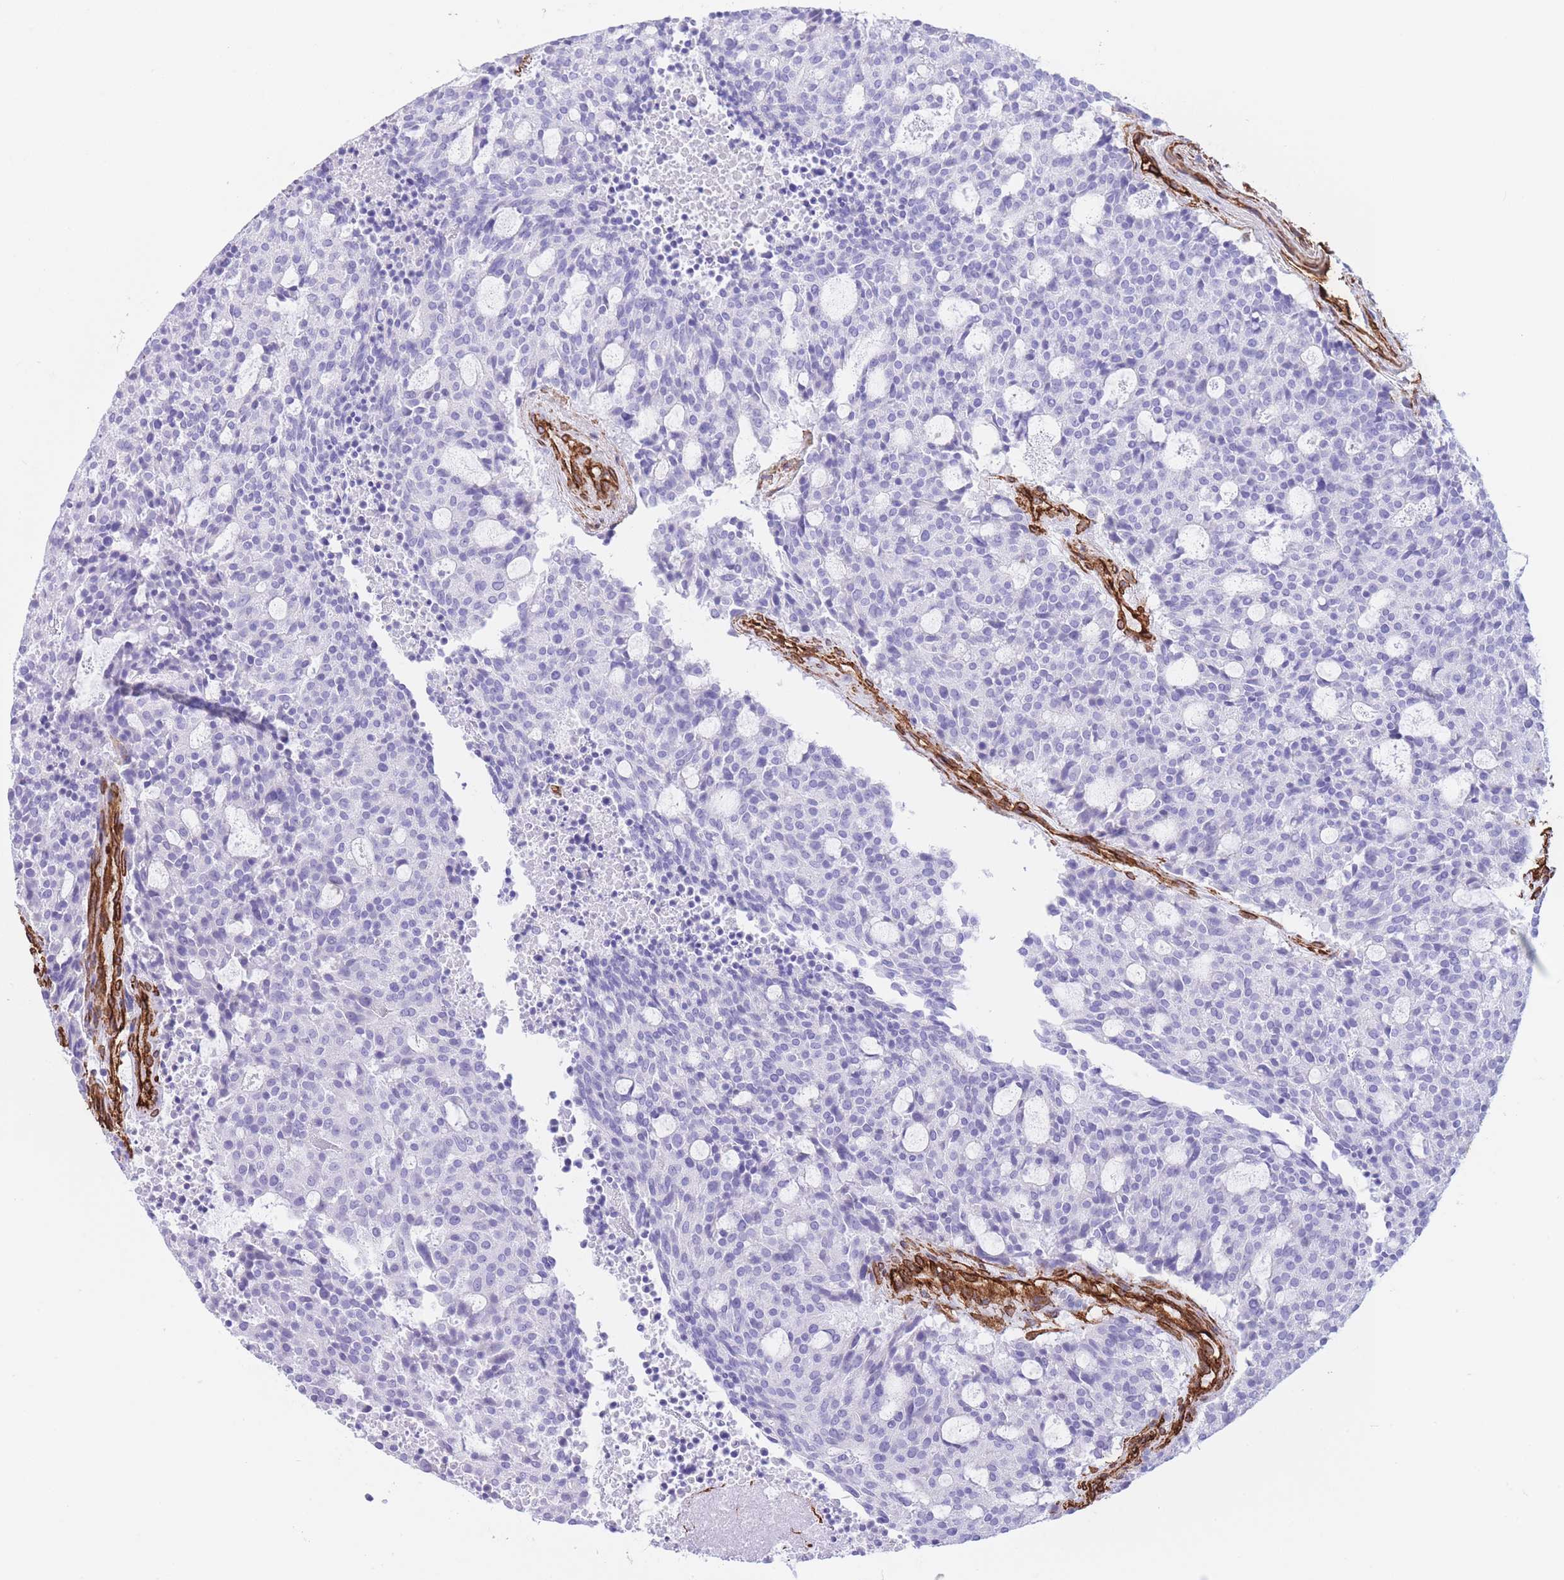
{"staining": {"intensity": "negative", "quantity": "none", "location": "none"}, "tissue": "carcinoid", "cell_type": "Tumor cells", "image_type": "cancer", "snomed": [{"axis": "morphology", "description": "Carcinoid, malignant, NOS"}, {"axis": "topography", "description": "Pancreas"}], "caption": "This is an IHC histopathology image of human carcinoid. There is no expression in tumor cells.", "gene": "CAVIN1", "patient": {"sex": "female", "age": 54}}